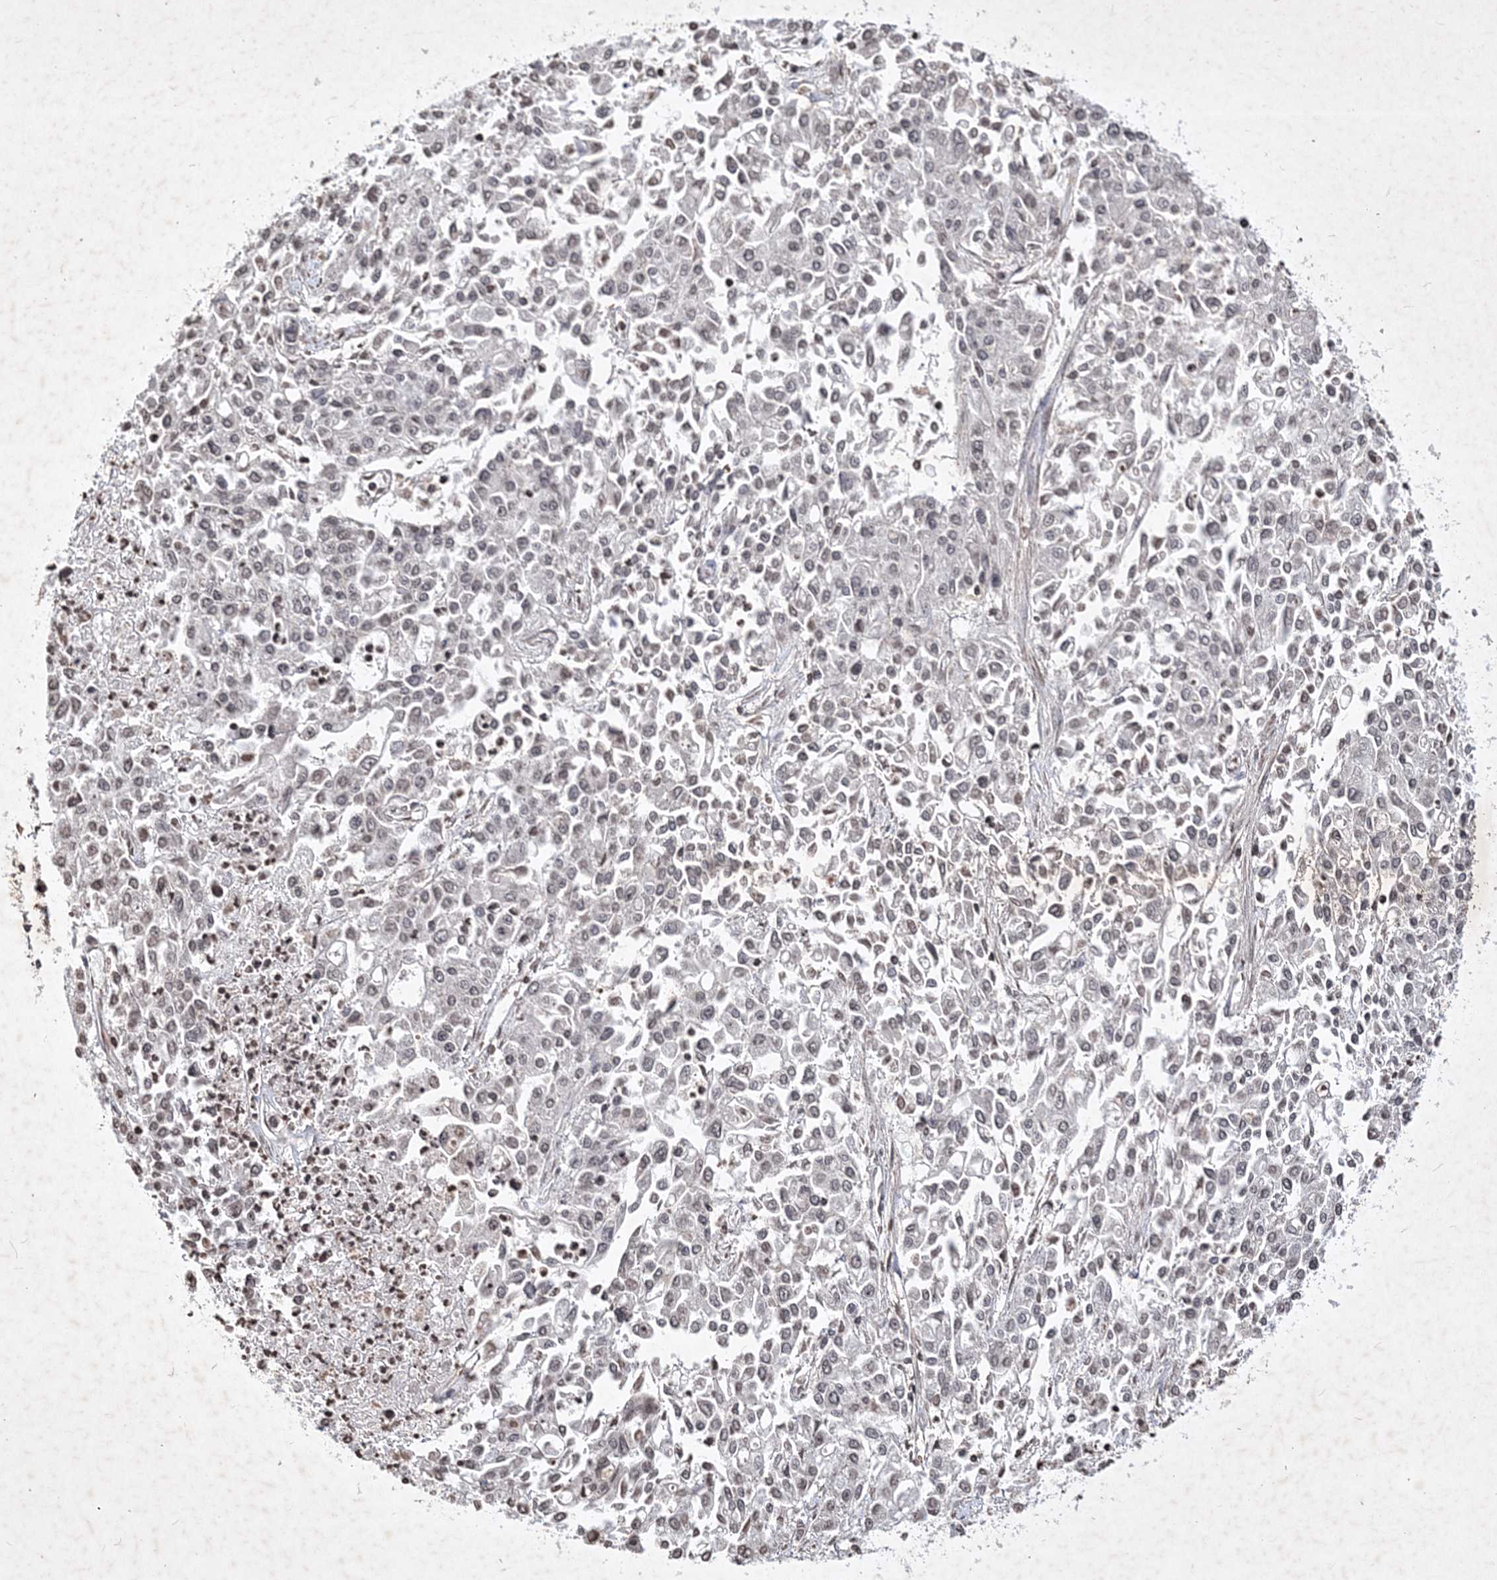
{"staining": {"intensity": "weak", "quantity": ">75%", "location": "nuclear"}, "tissue": "endometrial cancer", "cell_type": "Tumor cells", "image_type": "cancer", "snomed": [{"axis": "morphology", "description": "Adenocarcinoma, NOS"}, {"axis": "topography", "description": "Endometrium"}], "caption": "Human adenocarcinoma (endometrial) stained for a protein (brown) shows weak nuclear positive expression in approximately >75% of tumor cells.", "gene": "SOWAHB", "patient": {"sex": "female", "age": 49}}